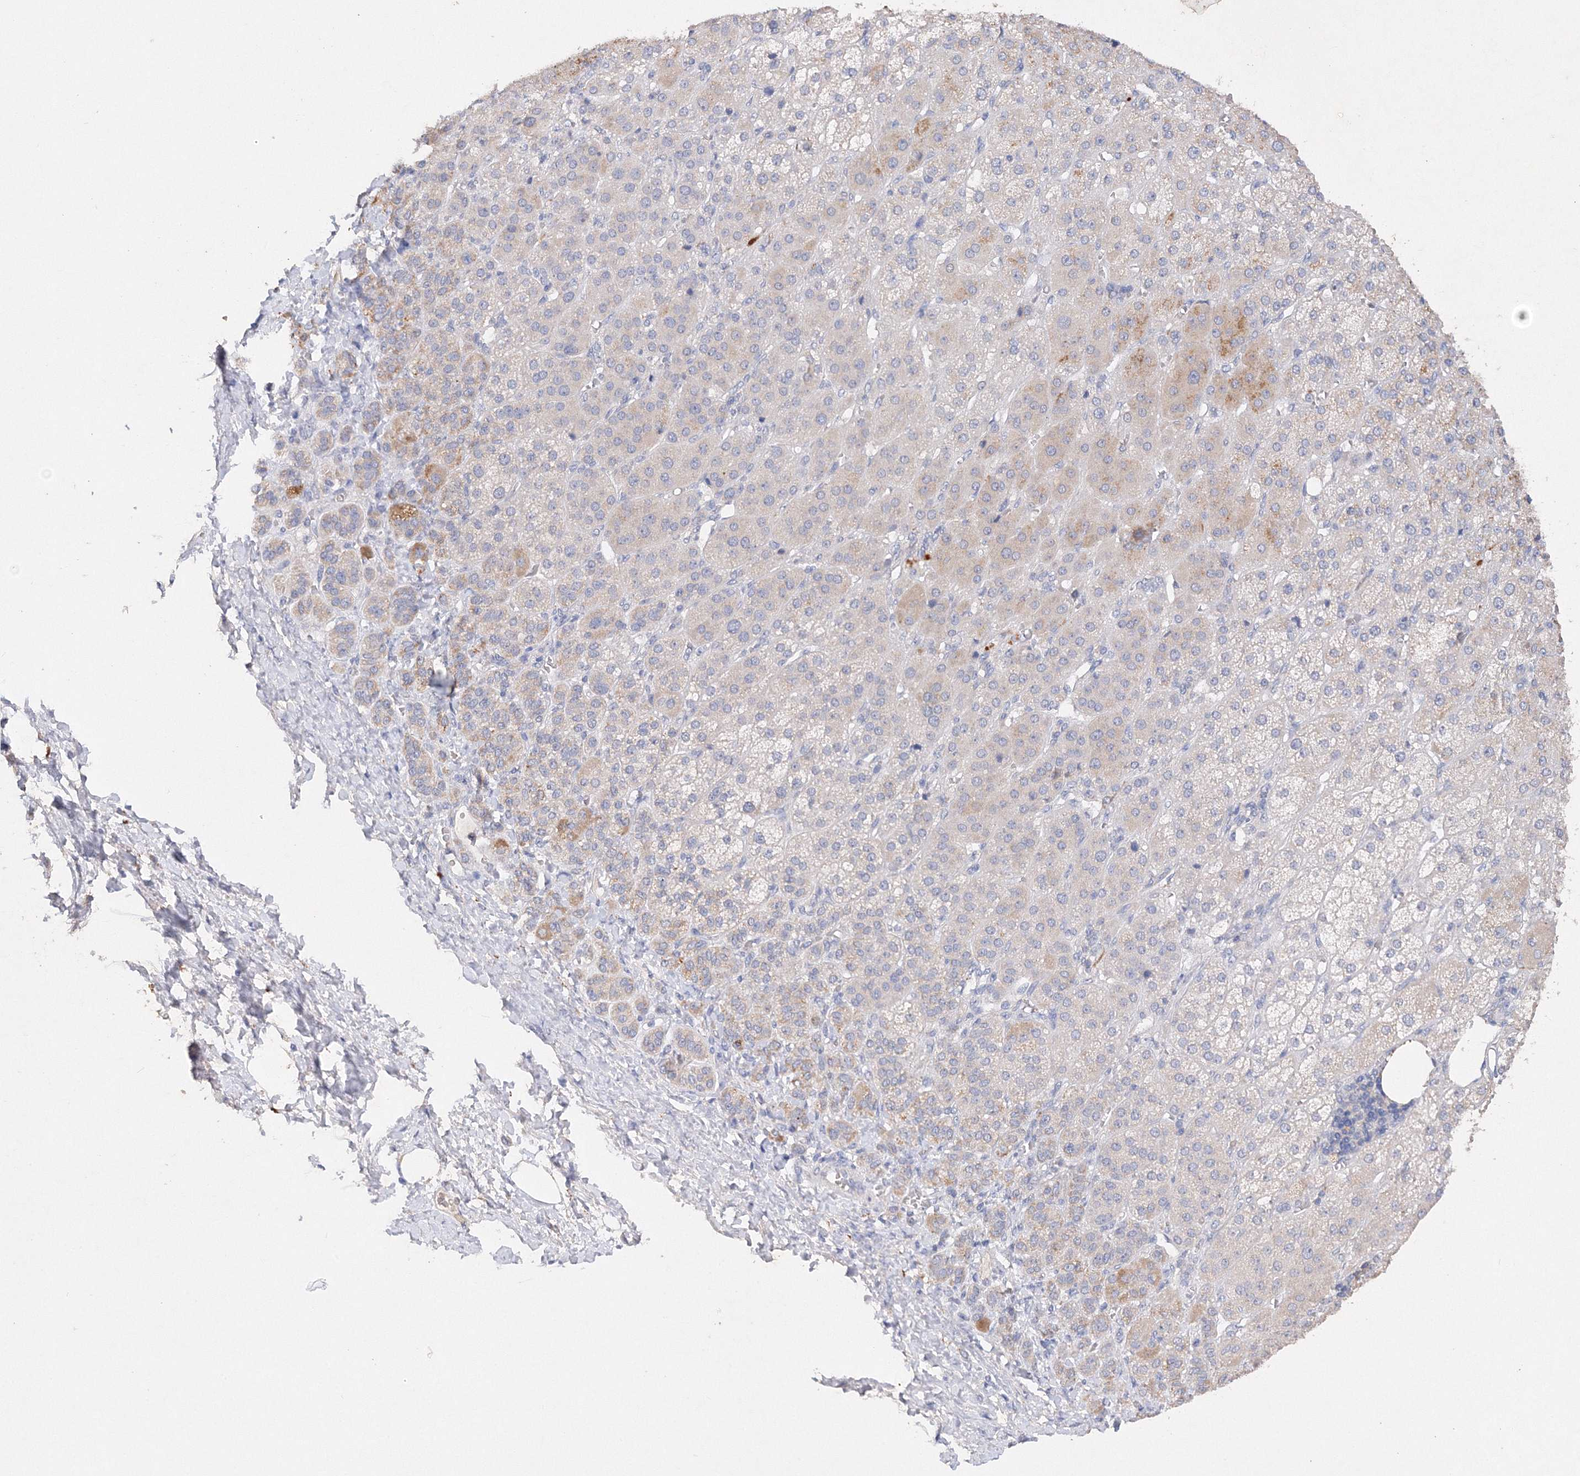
{"staining": {"intensity": "moderate", "quantity": "<25%", "location": "cytoplasmic/membranous"}, "tissue": "adrenal gland", "cell_type": "Glandular cells", "image_type": "normal", "snomed": [{"axis": "morphology", "description": "Normal tissue, NOS"}, {"axis": "topography", "description": "Adrenal gland"}], "caption": "DAB immunohistochemical staining of unremarkable human adrenal gland demonstrates moderate cytoplasmic/membranous protein expression in approximately <25% of glandular cells. (brown staining indicates protein expression, while blue staining denotes nuclei).", "gene": "GLS", "patient": {"sex": "female", "age": 57}}